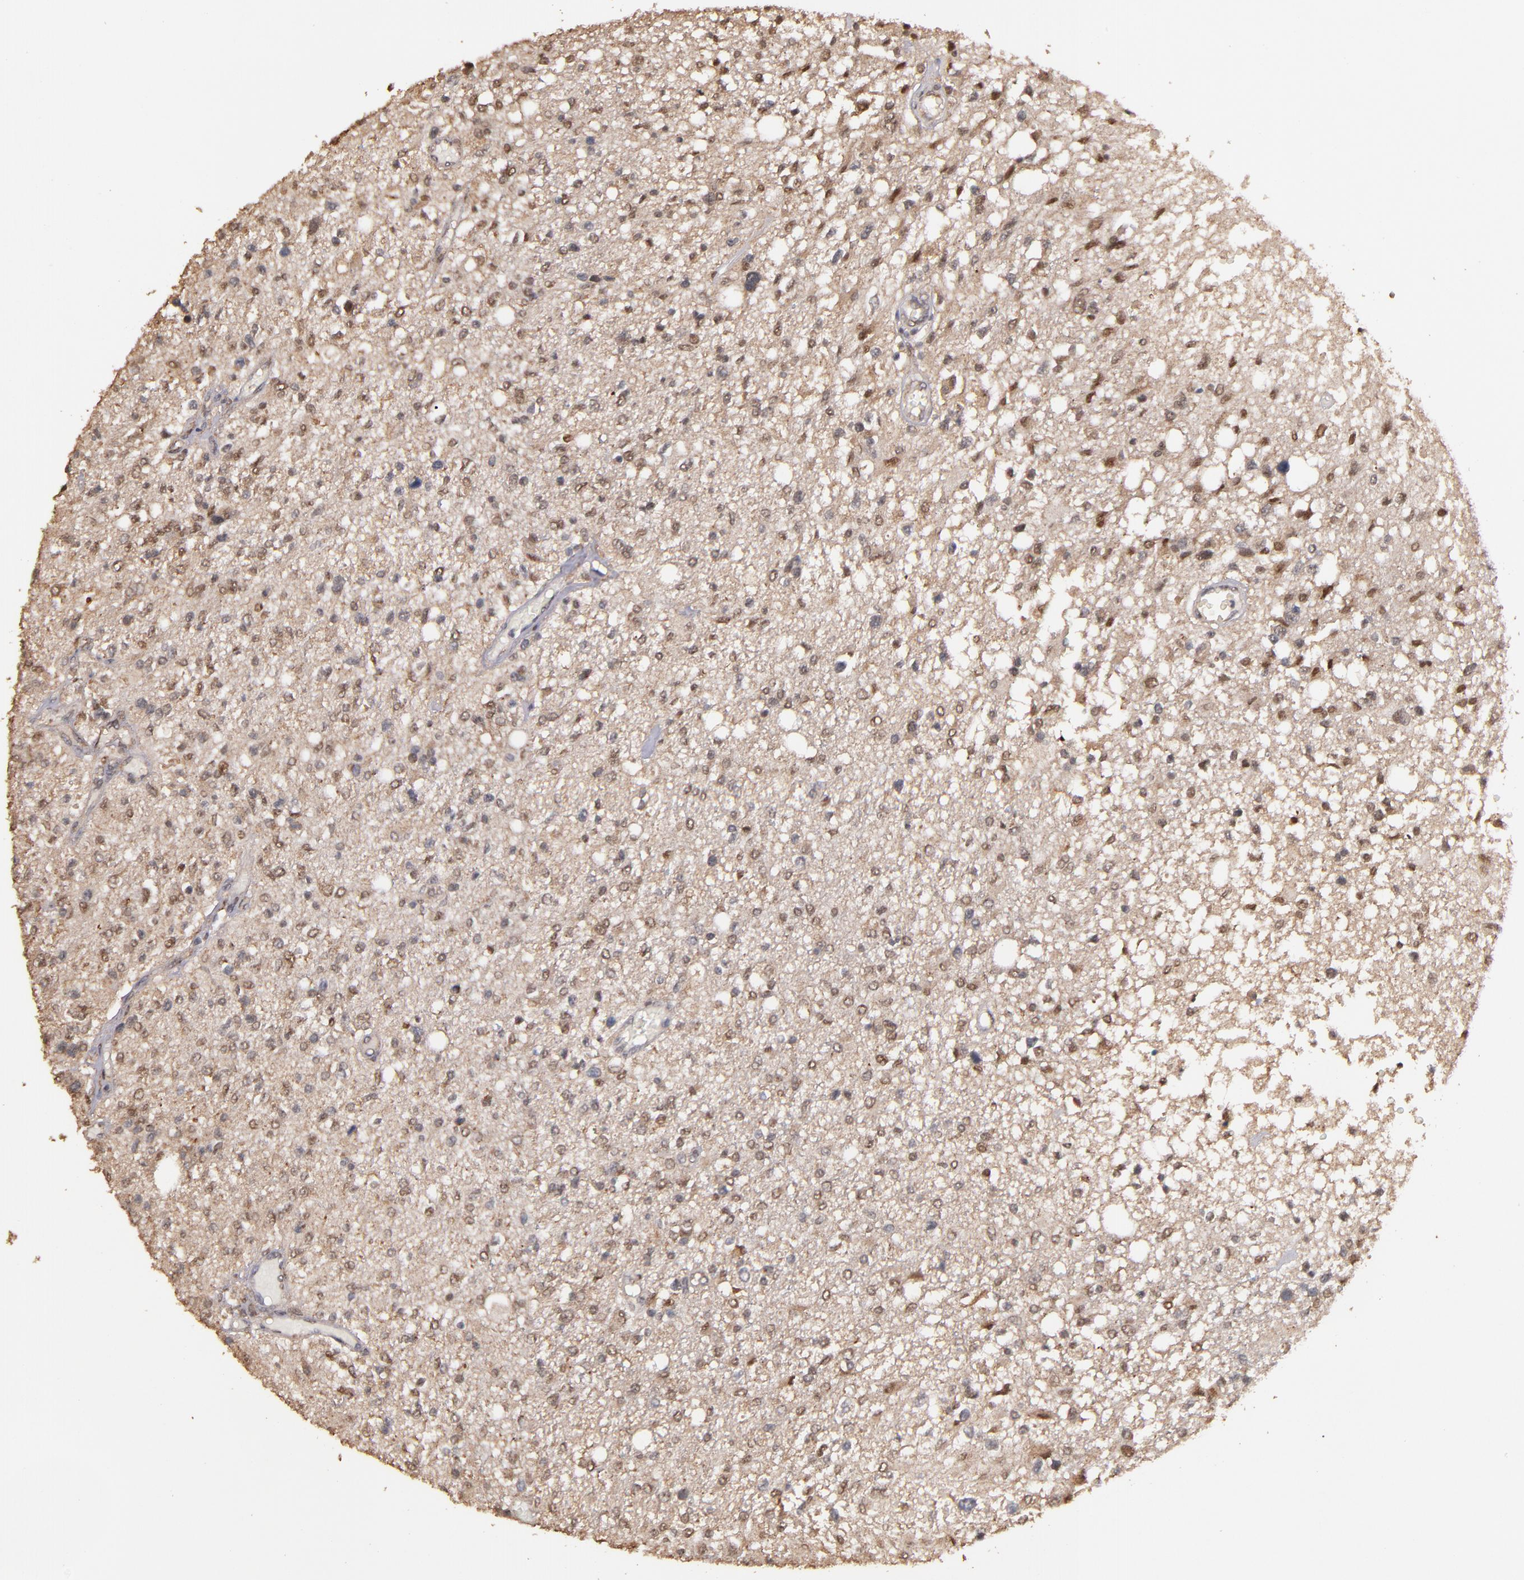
{"staining": {"intensity": "weak", "quantity": ">75%", "location": "nuclear"}, "tissue": "glioma", "cell_type": "Tumor cells", "image_type": "cancer", "snomed": [{"axis": "morphology", "description": "Glioma, malignant, High grade"}, {"axis": "topography", "description": "Cerebral cortex"}], "caption": "An immunohistochemistry image of tumor tissue is shown. Protein staining in brown labels weak nuclear positivity in glioma within tumor cells. The protein is shown in brown color, while the nuclei are stained blue.", "gene": "EAPP", "patient": {"sex": "male", "age": 76}}